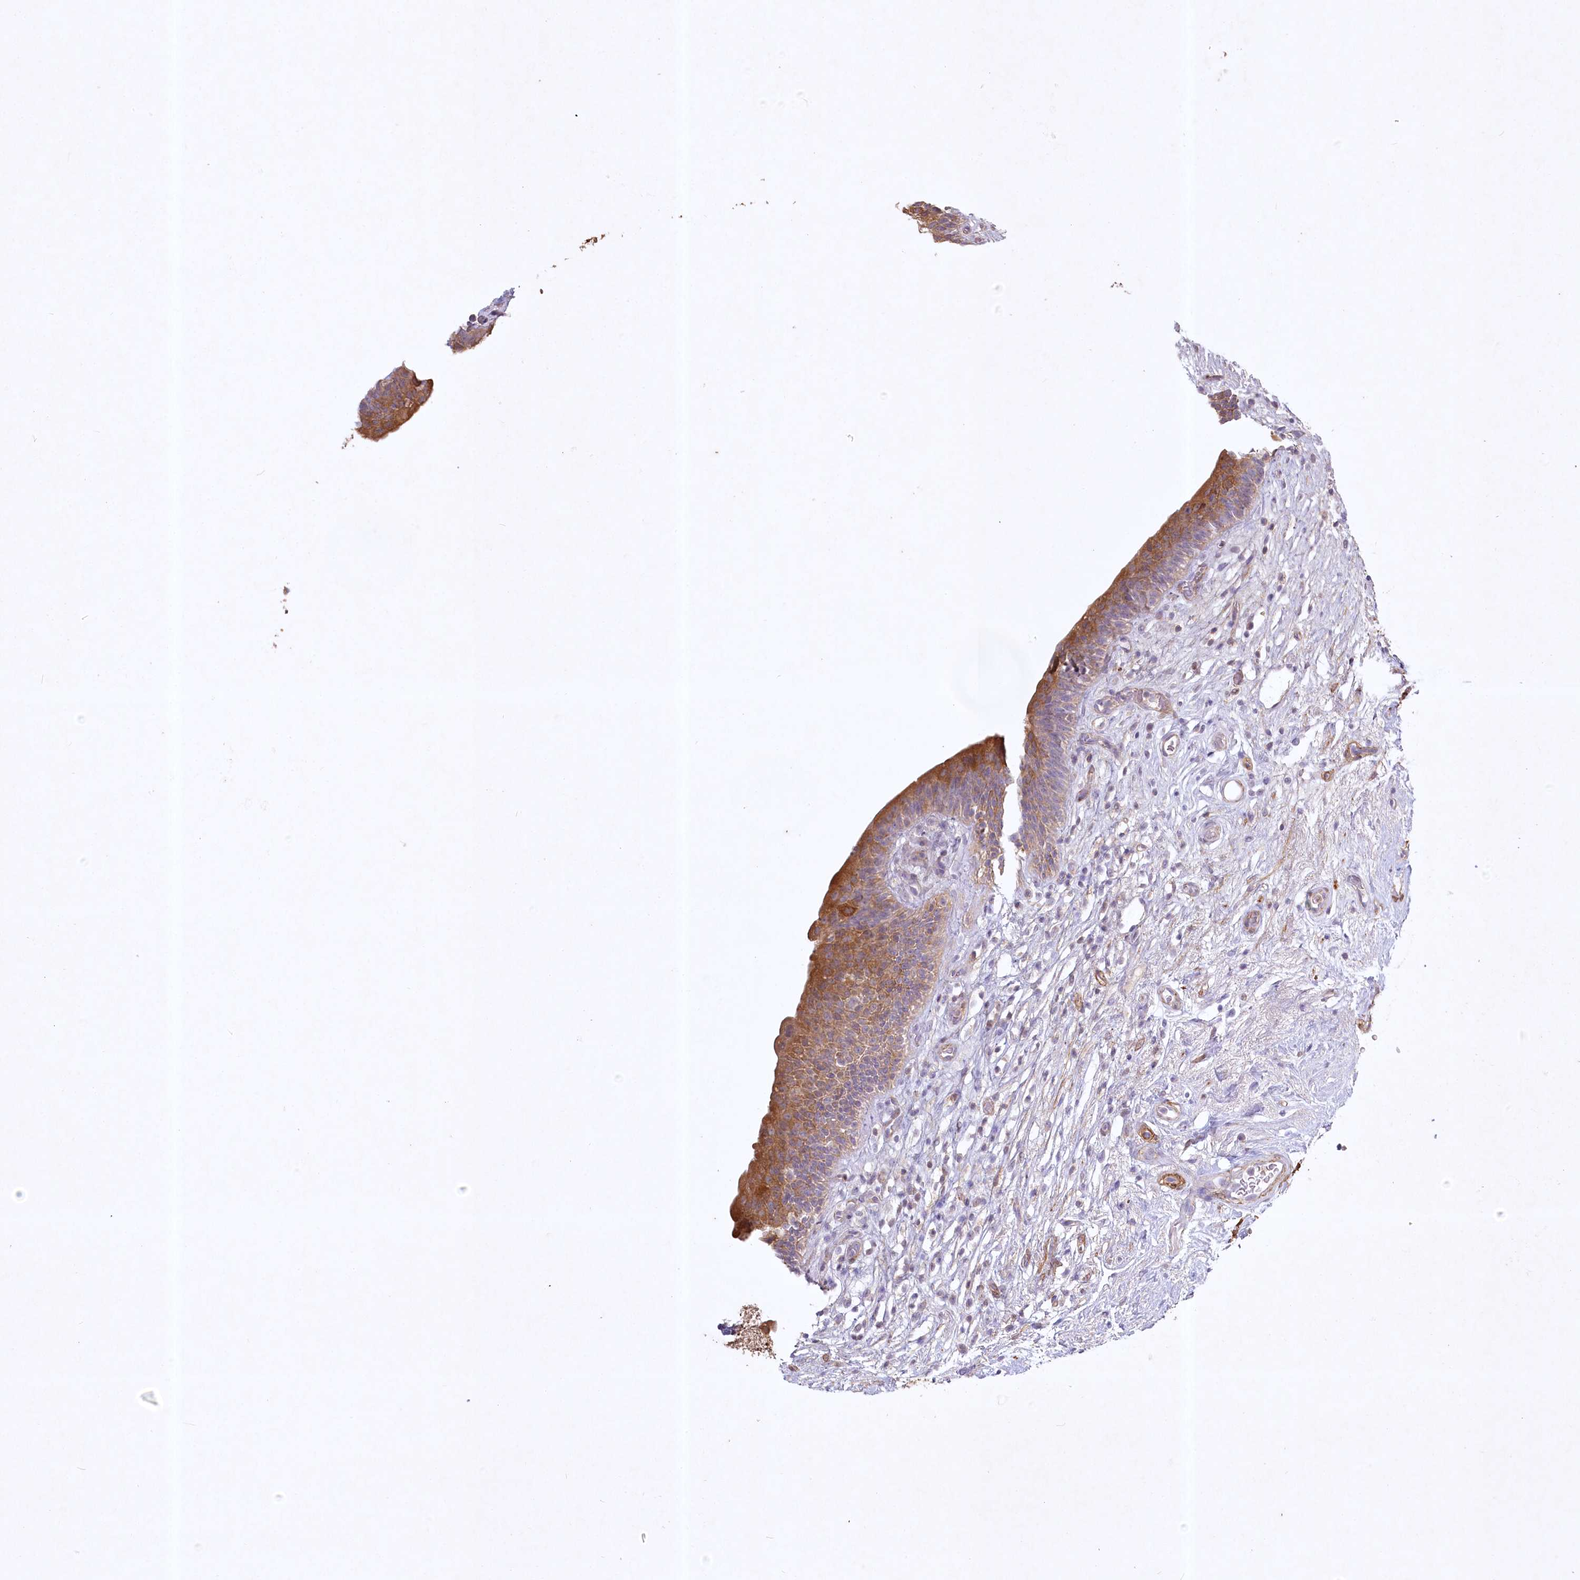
{"staining": {"intensity": "moderate", "quantity": ">75%", "location": "cytoplasmic/membranous"}, "tissue": "urinary bladder", "cell_type": "Urothelial cells", "image_type": "normal", "snomed": [{"axis": "morphology", "description": "Normal tissue, NOS"}, {"axis": "topography", "description": "Urinary bladder"}], "caption": "This is an image of IHC staining of unremarkable urinary bladder, which shows moderate expression in the cytoplasmic/membranous of urothelial cells.", "gene": "INPP4B", "patient": {"sex": "male", "age": 83}}